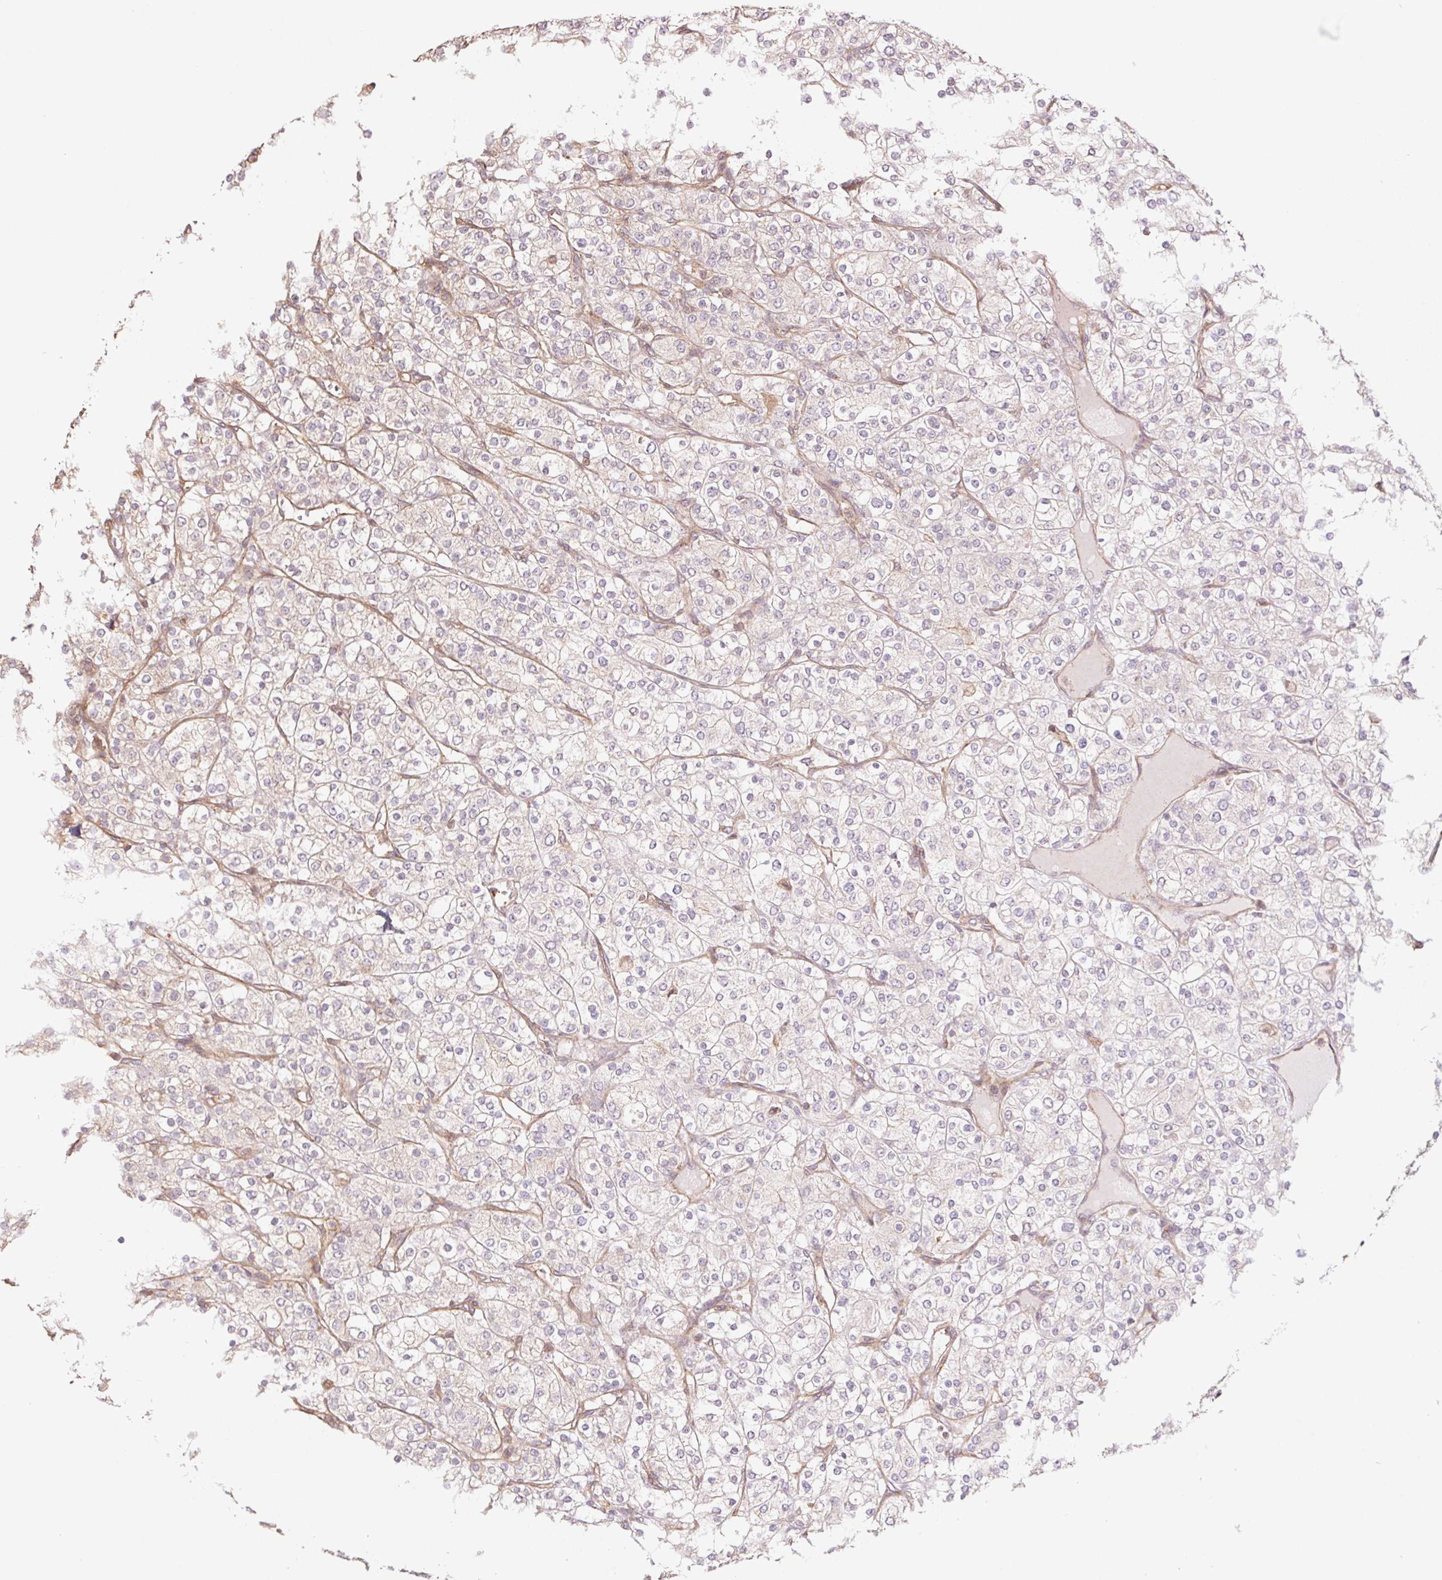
{"staining": {"intensity": "negative", "quantity": "none", "location": "none"}, "tissue": "renal cancer", "cell_type": "Tumor cells", "image_type": "cancer", "snomed": [{"axis": "morphology", "description": "Adenocarcinoma, NOS"}, {"axis": "topography", "description": "Kidney"}], "caption": "An image of renal adenocarcinoma stained for a protein exhibits no brown staining in tumor cells.", "gene": "TUBA3D", "patient": {"sex": "male", "age": 80}}